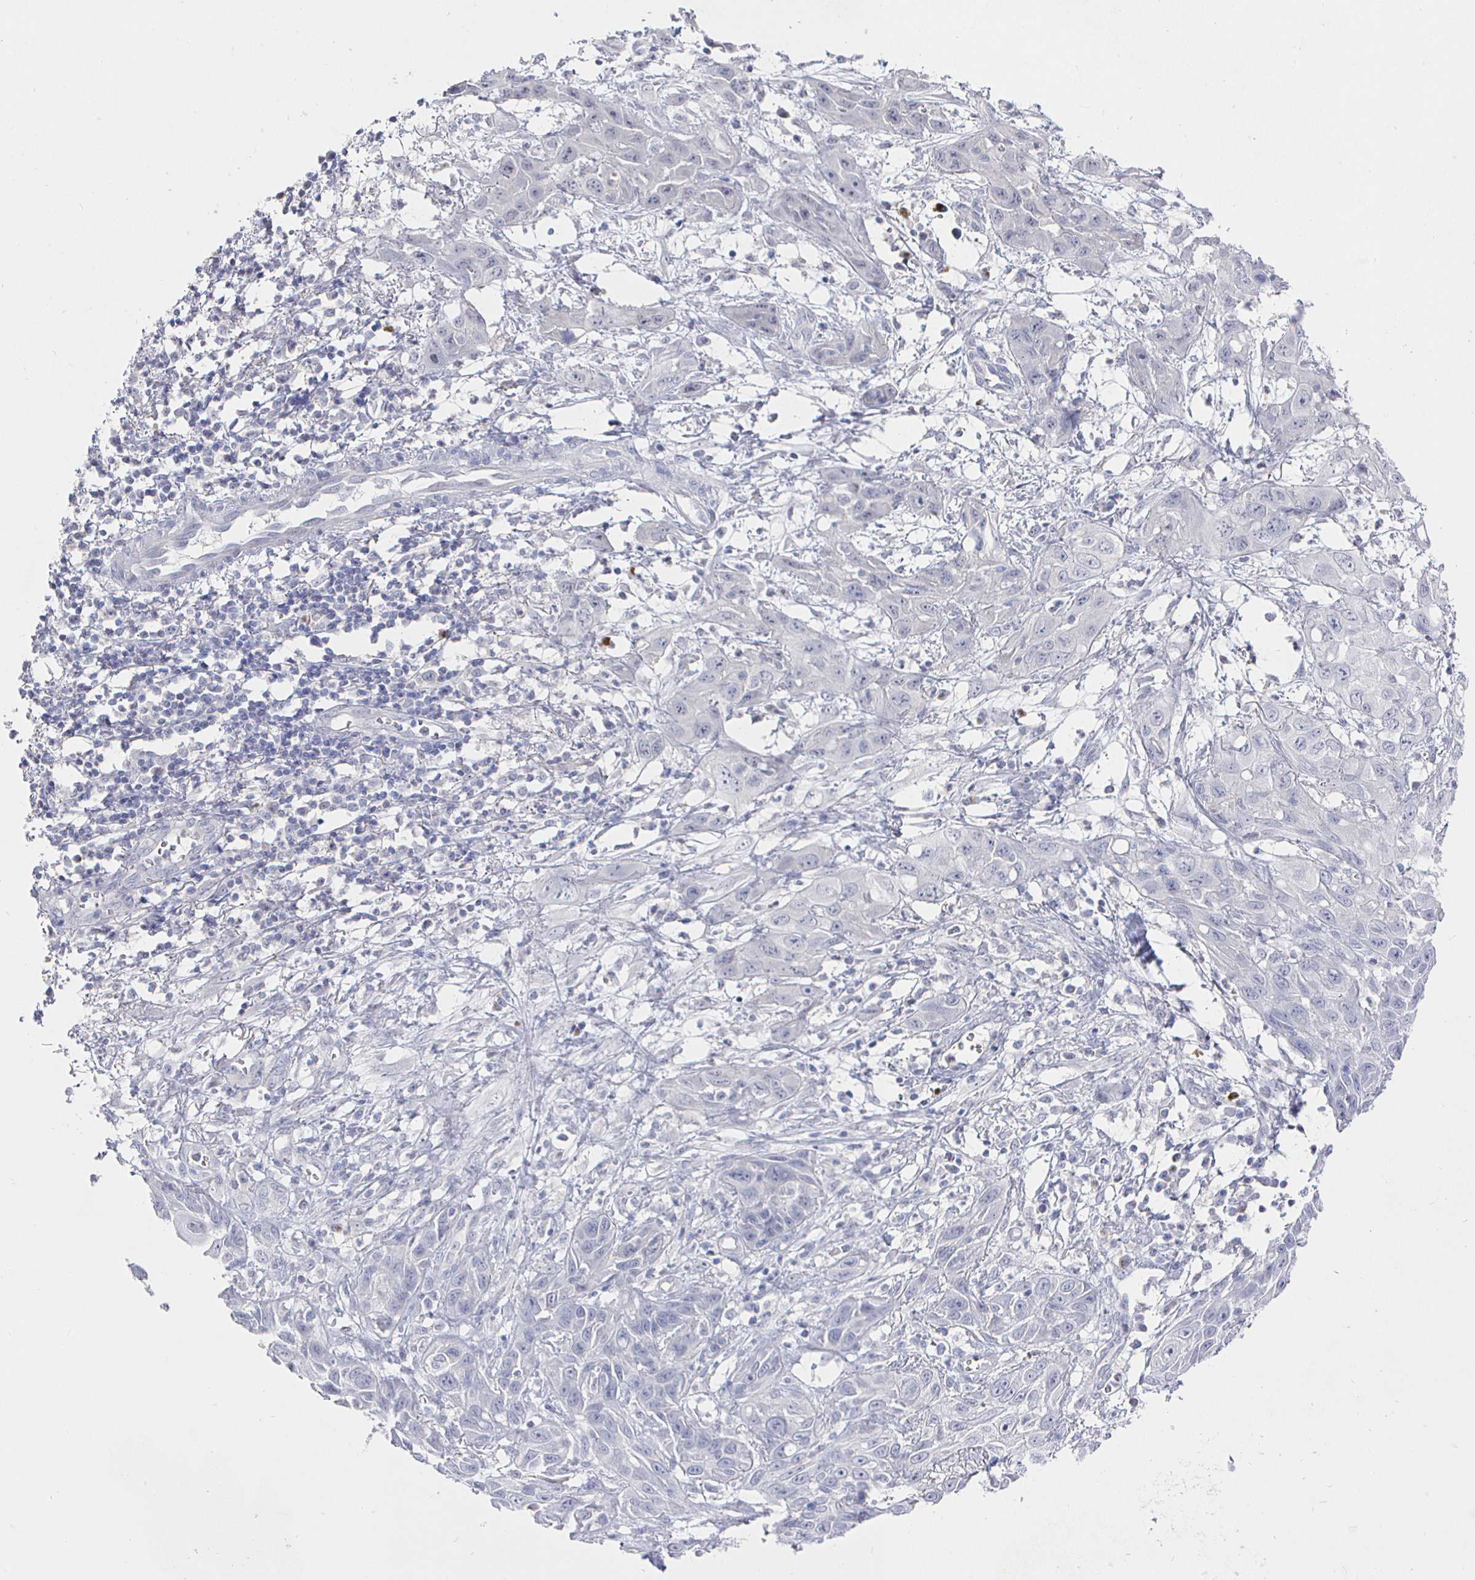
{"staining": {"intensity": "negative", "quantity": "none", "location": "none"}, "tissue": "skin cancer", "cell_type": "Tumor cells", "image_type": "cancer", "snomed": [{"axis": "morphology", "description": "Squamous cell carcinoma, NOS"}, {"axis": "topography", "description": "Skin"}, {"axis": "topography", "description": "Vulva"}], "caption": "Squamous cell carcinoma (skin) stained for a protein using immunohistochemistry (IHC) shows no staining tumor cells.", "gene": "LRRC23", "patient": {"sex": "female", "age": 71}}